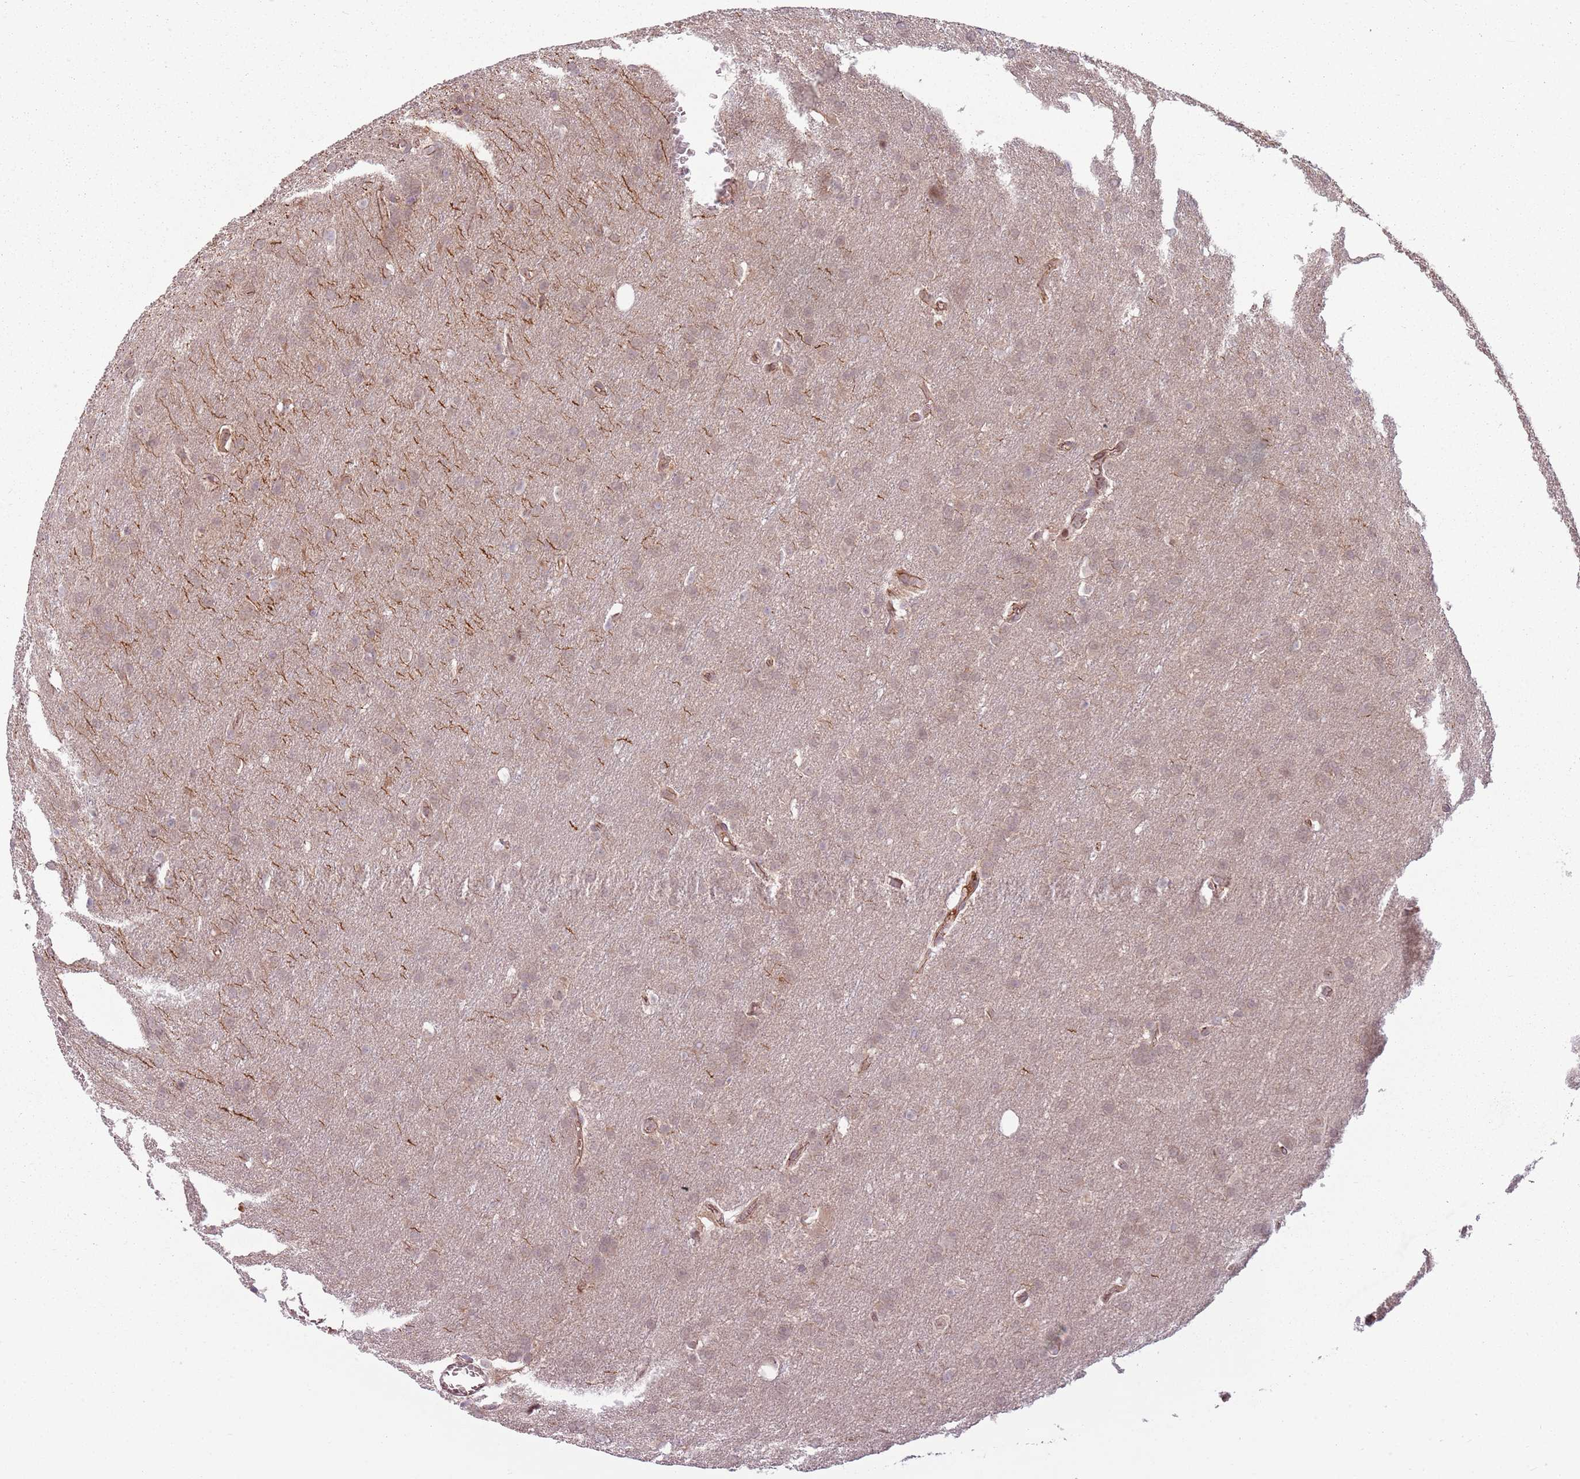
{"staining": {"intensity": "negative", "quantity": "none", "location": "none"}, "tissue": "glioma", "cell_type": "Tumor cells", "image_type": "cancer", "snomed": [{"axis": "morphology", "description": "Glioma, malignant, Low grade"}, {"axis": "topography", "description": "Brain"}], "caption": "An immunohistochemistry image of malignant glioma (low-grade) is shown. There is no staining in tumor cells of malignant glioma (low-grade).", "gene": "ADGRG1", "patient": {"sex": "female", "age": 32}}